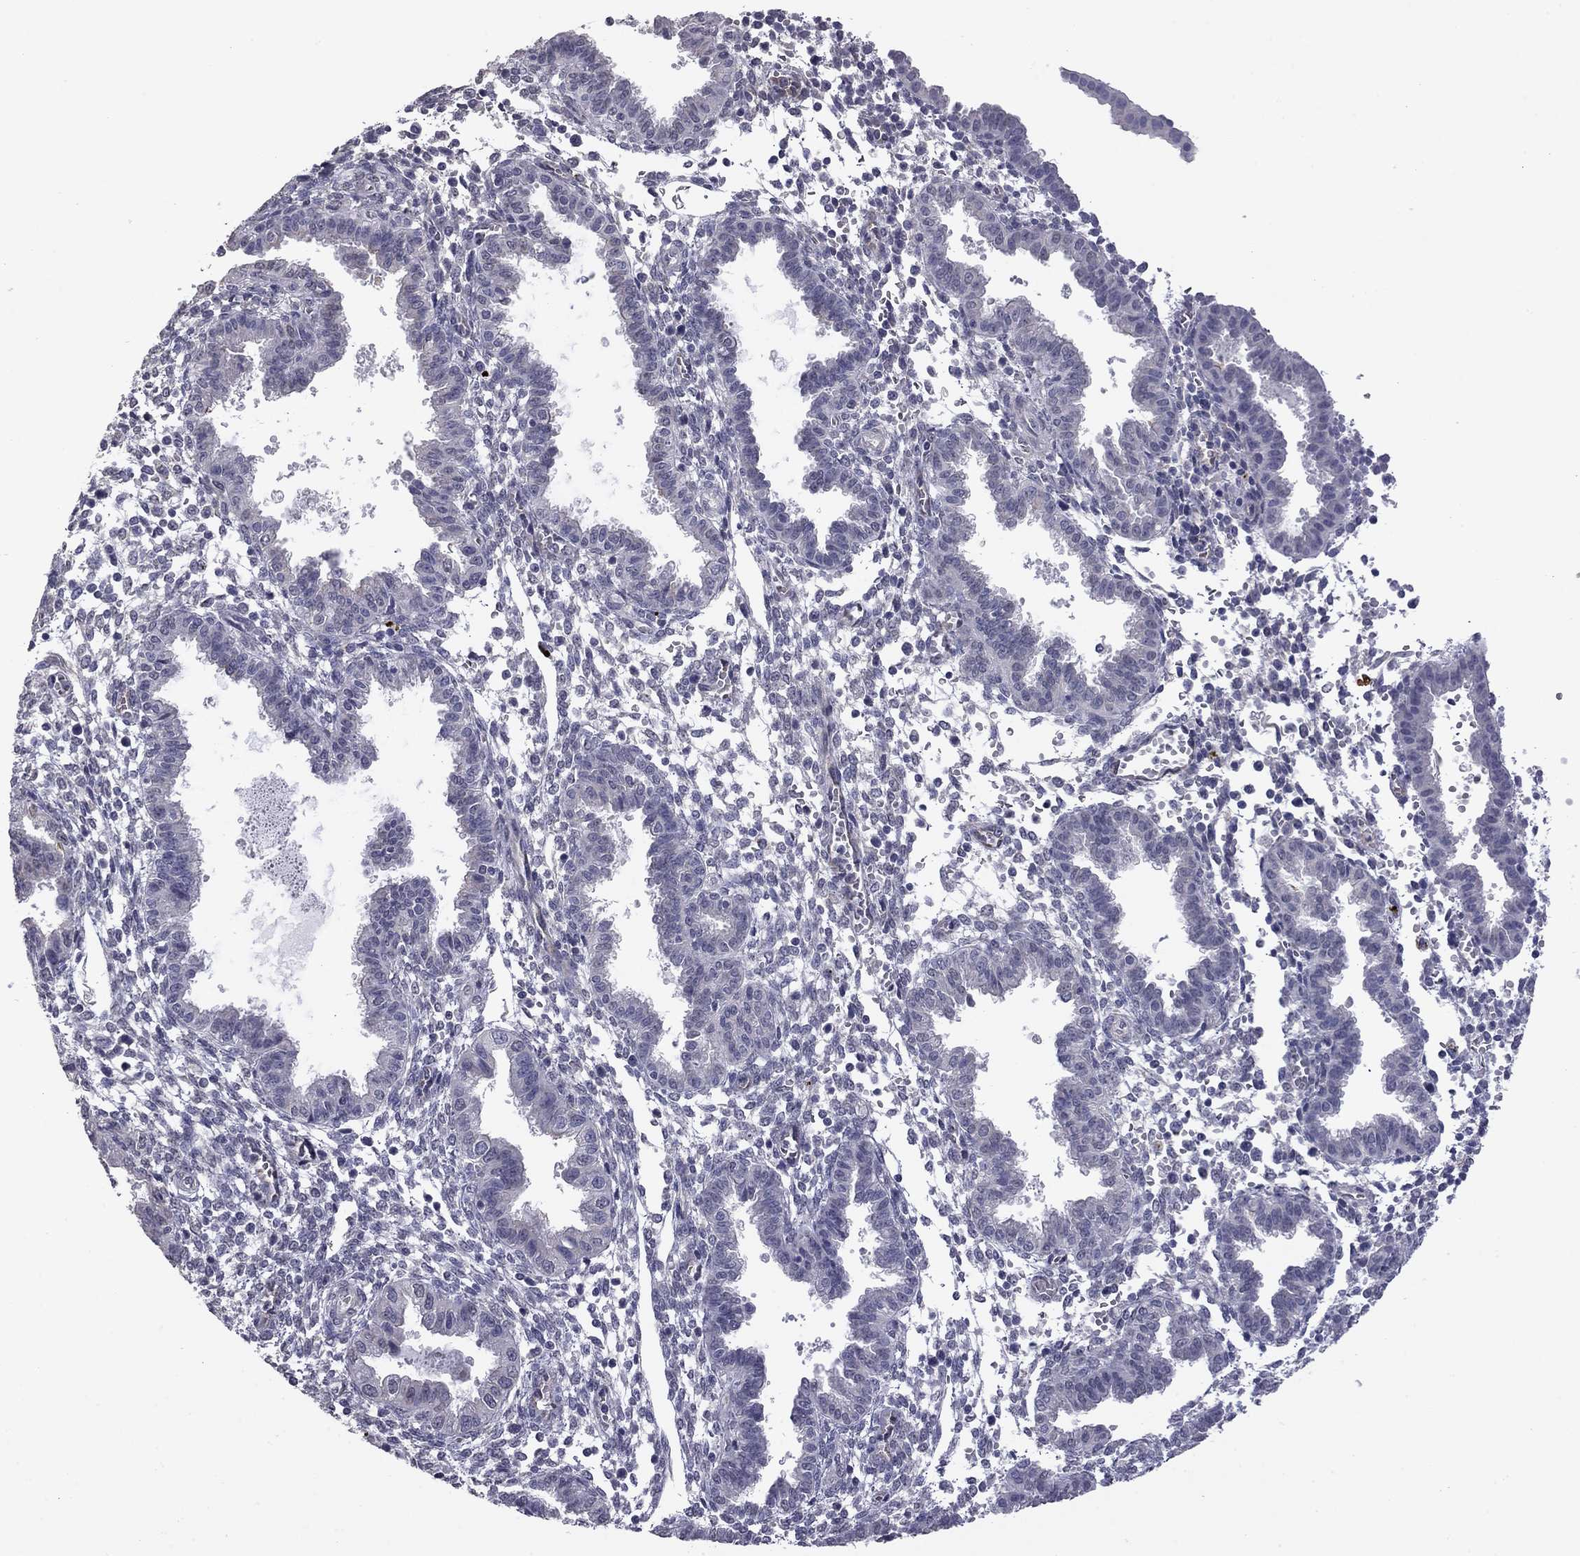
{"staining": {"intensity": "negative", "quantity": "none", "location": "none"}, "tissue": "endometrium", "cell_type": "Cells in endometrial stroma", "image_type": "normal", "snomed": [{"axis": "morphology", "description": "Normal tissue, NOS"}, {"axis": "topography", "description": "Endometrium"}], "caption": "Endometrium was stained to show a protein in brown. There is no significant positivity in cells in endometrial stroma. (Stains: DAB (3,3'-diaminobenzidine) IHC with hematoxylin counter stain, Microscopy: brightfield microscopy at high magnification).", "gene": "PRRT2", "patient": {"sex": "female", "age": 37}}